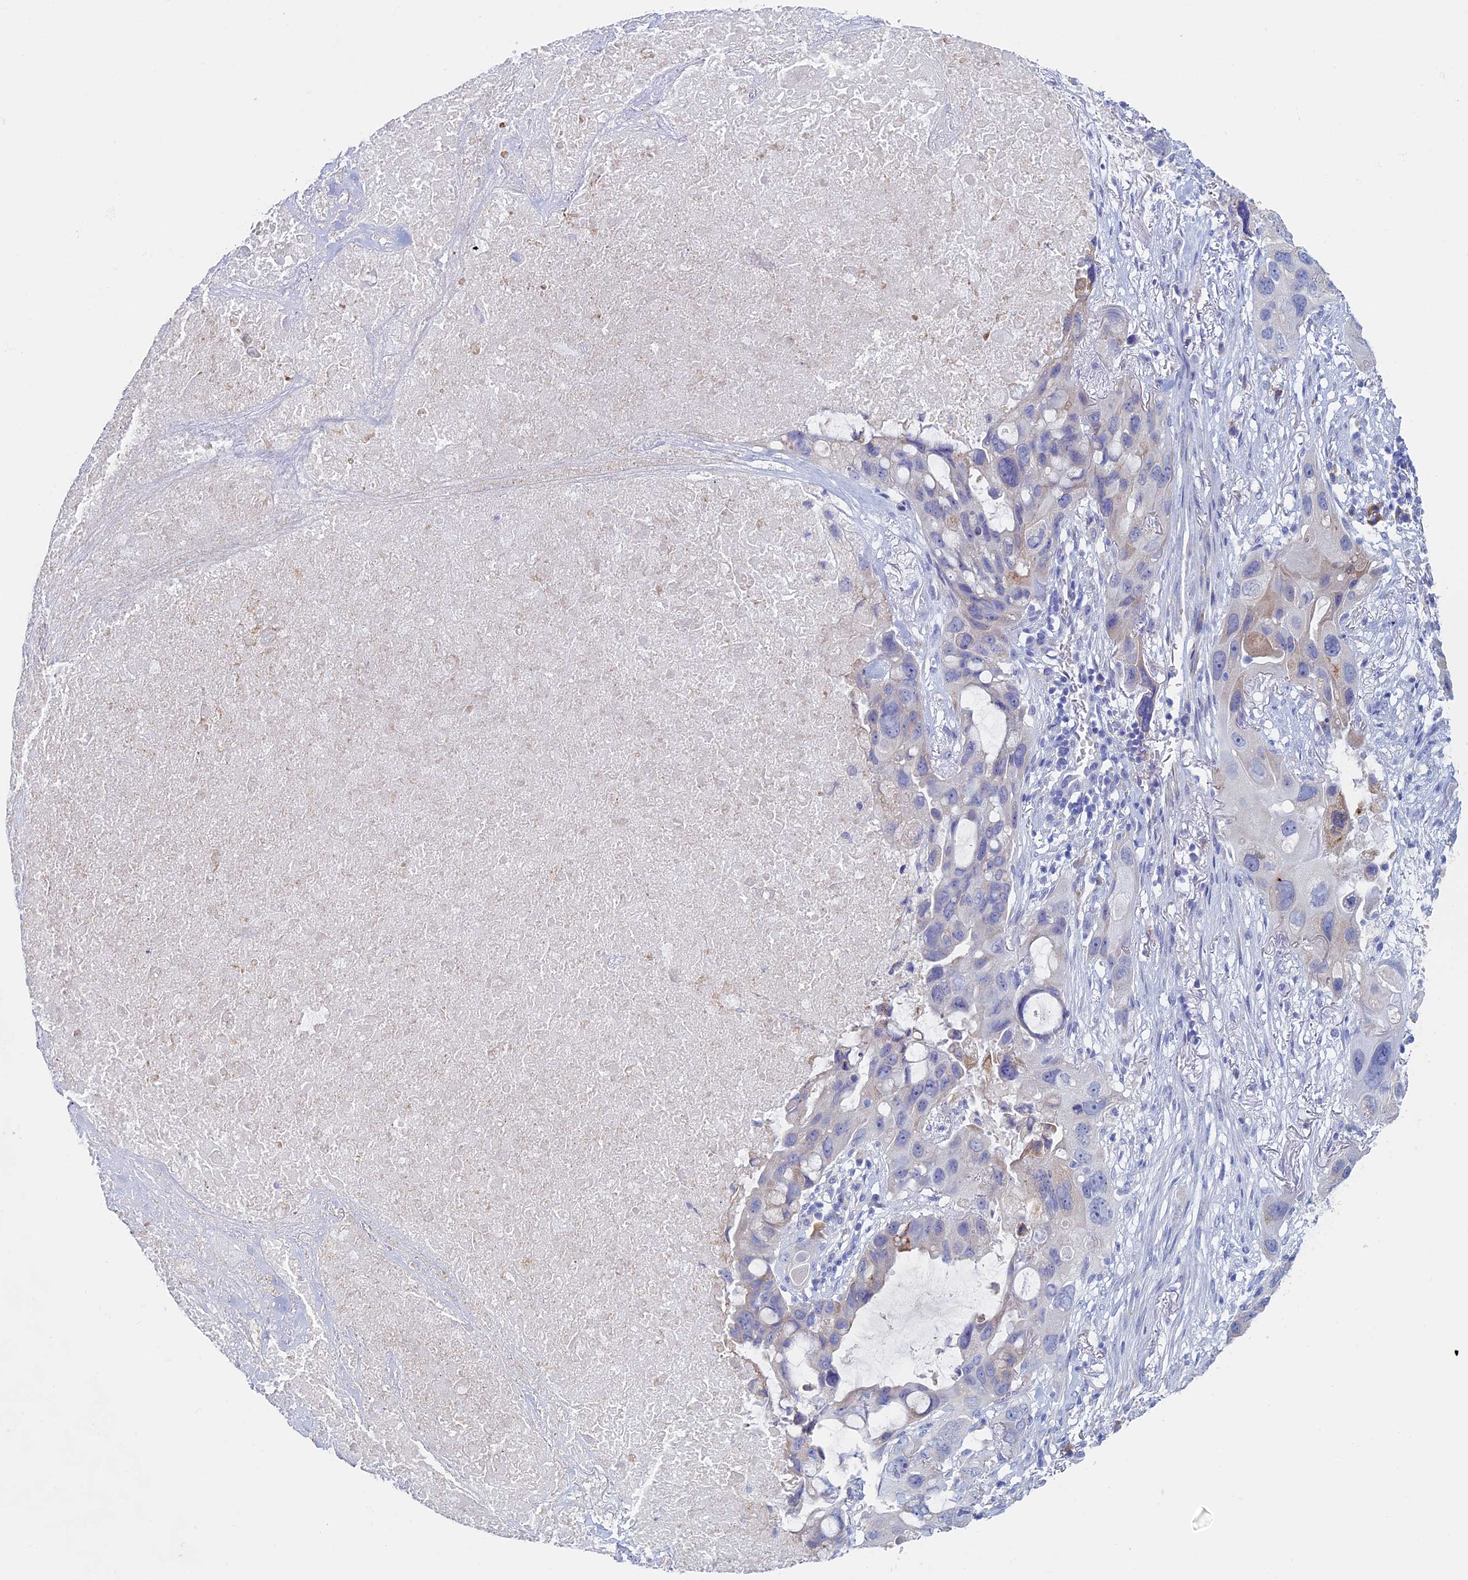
{"staining": {"intensity": "weak", "quantity": "<25%", "location": "cytoplasmic/membranous"}, "tissue": "lung cancer", "cell_type": "Tumor cells", "image_type": "cancer", "snomed": [{"axis": "morphology", "description": "Squamous cell carcinoma, NOS"}, {"axis": "topography", "description": "Lung"}], "caption": "A photomicrograph of human lung squamous cell carcinoma is negative for staining in tumor cells.", "gene": "MAGEB6", "patient": {"sex": "female", "age": 73}}